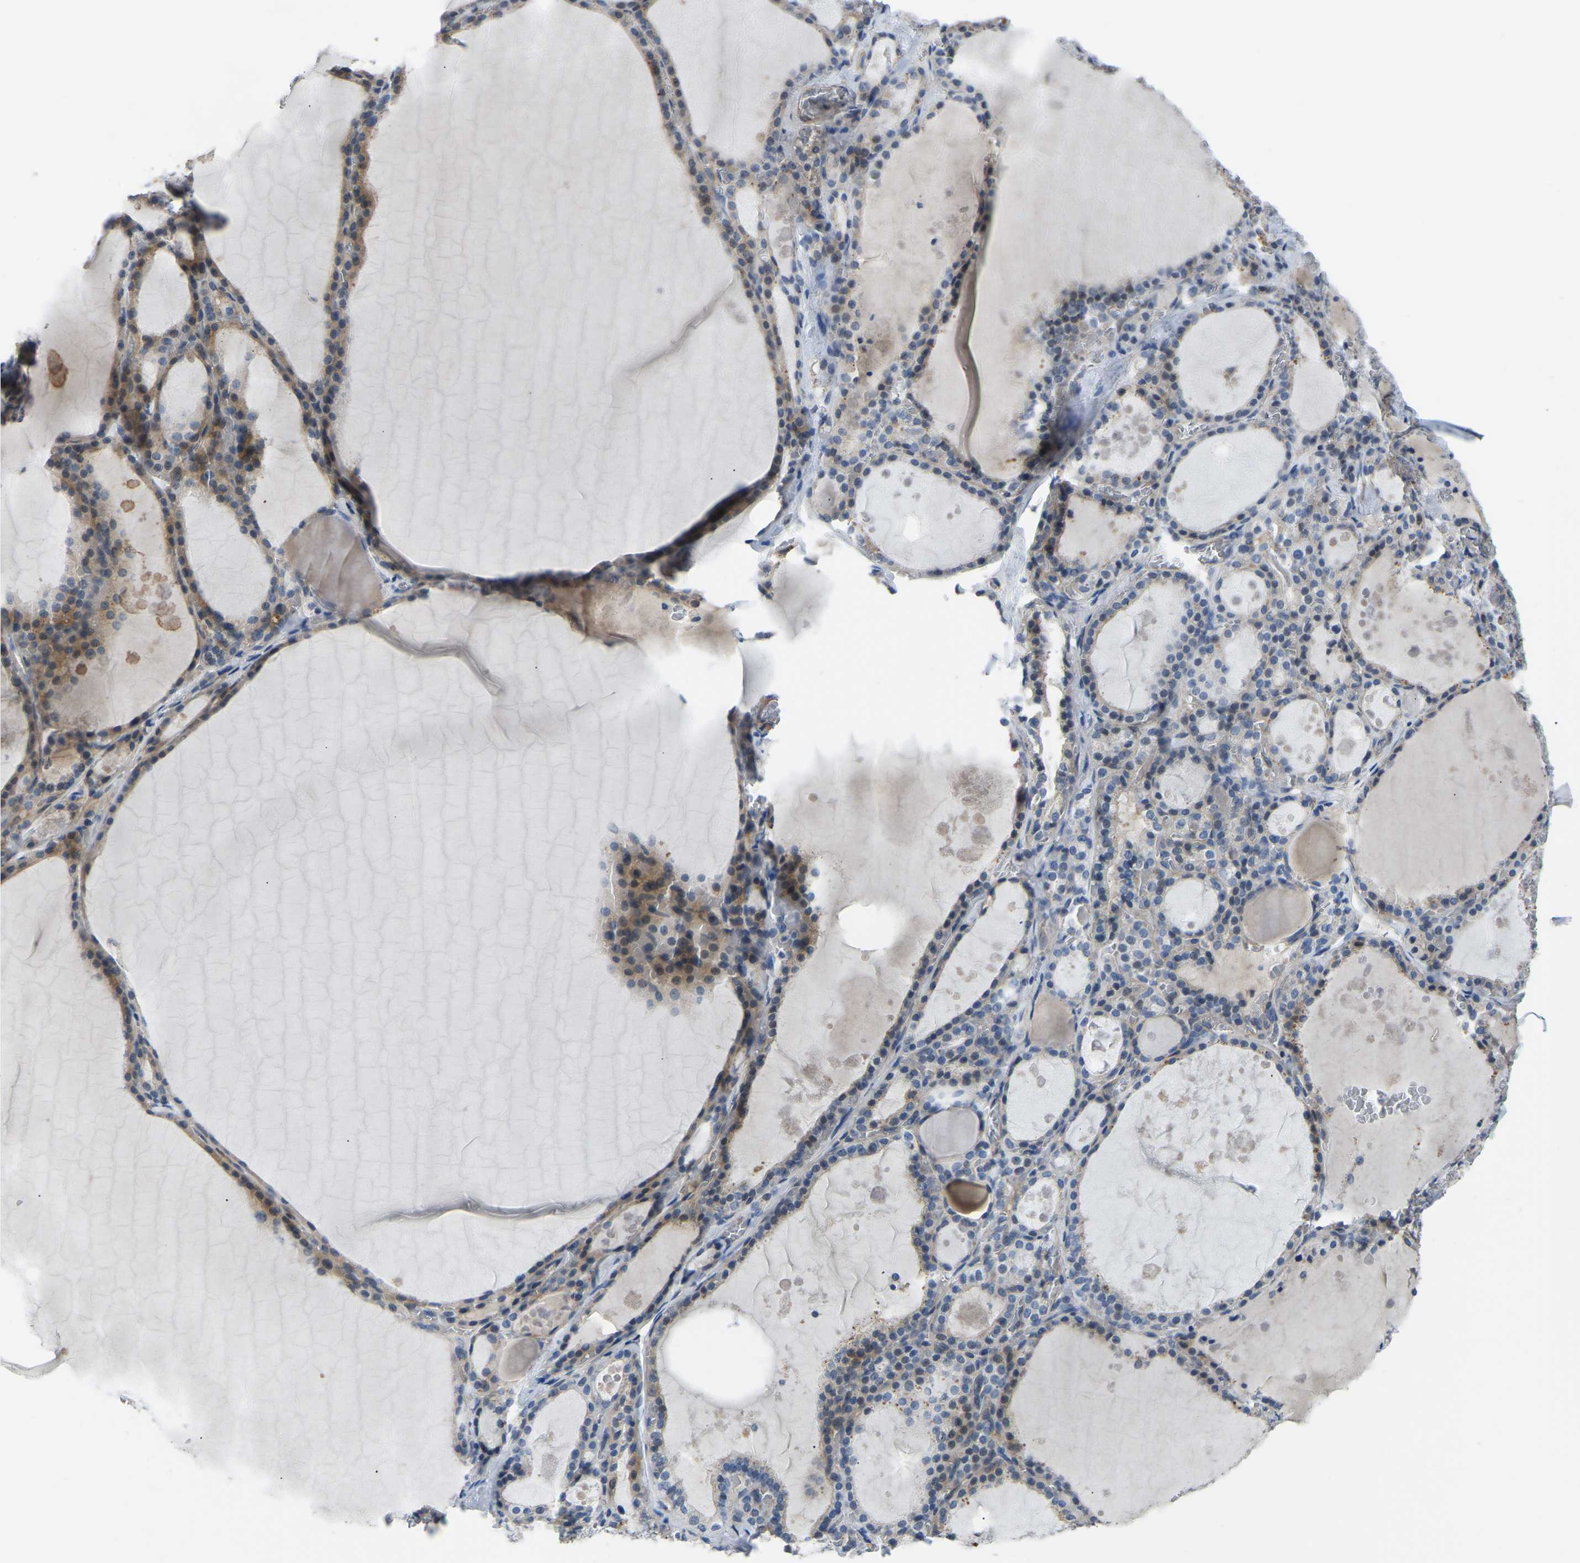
{"staining": {"intensity": "weak", "quantity": "25%-75%", "location": "cytoplasmic/membranous"}, "tissue": "thyroid gland", "cell_type": "Glandular cells", "image_type": "normal", "snomed": [{"axis": "morphology", "description": "Normal tissue, NOS"}, {"axis": "topography", "description": "Thyroid gland"}], "caption": "Thyroid gland stained with immunohistochemistry demonstrates weak cytoplasmic/membranous staining in approximately 25%-75% of glandular cells. Nuclei are stained in blue.", "gene": "HIGD2B", "patient": {"sex": "male", "age": 56}}